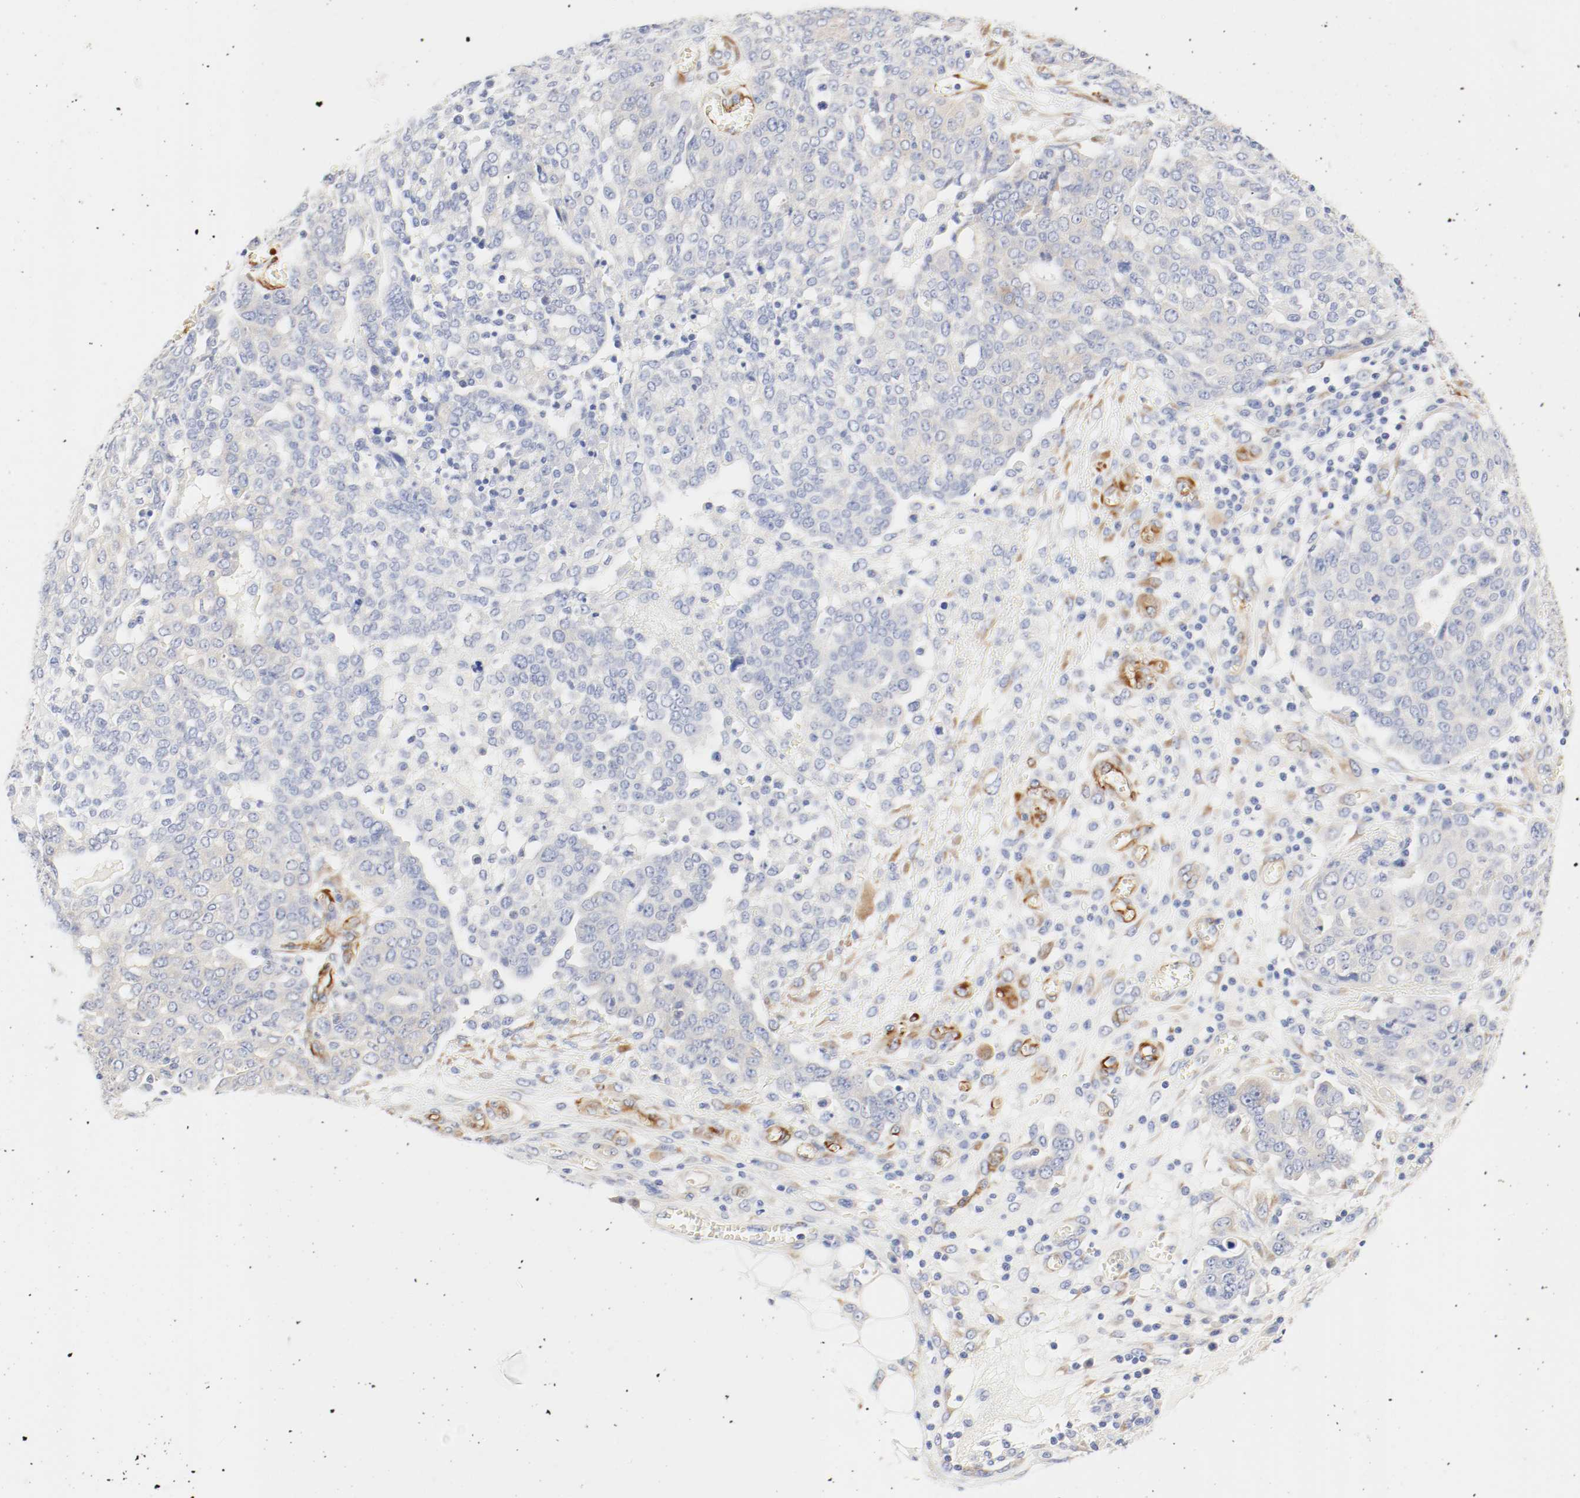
{"staining": {"intensity": "weak", "quantity": "25%-75%", "location": "cytoplasmic/membranous"}, "tissue": "ovarian cancer", "cell_type": "Tumor cells", "image_type": "cancer", "snomed": [{"axis": "morphology", "description": "Cystadenocarcinoma, serous, NOS"}, {"axis": "topography", "description": "Soft tissue"}, {"axis": "topography", "description": "Ovary"}], "caption": "Ovarian cancer (serous cystadenocarcinoma) was stained to show a protein in brown. There is low levels of weak cytoplasmic/membranous expression in approximately 25%-75% of tumor cells.", "gene": "GIT1", "patient": {"sex": "female", "age": 57}}